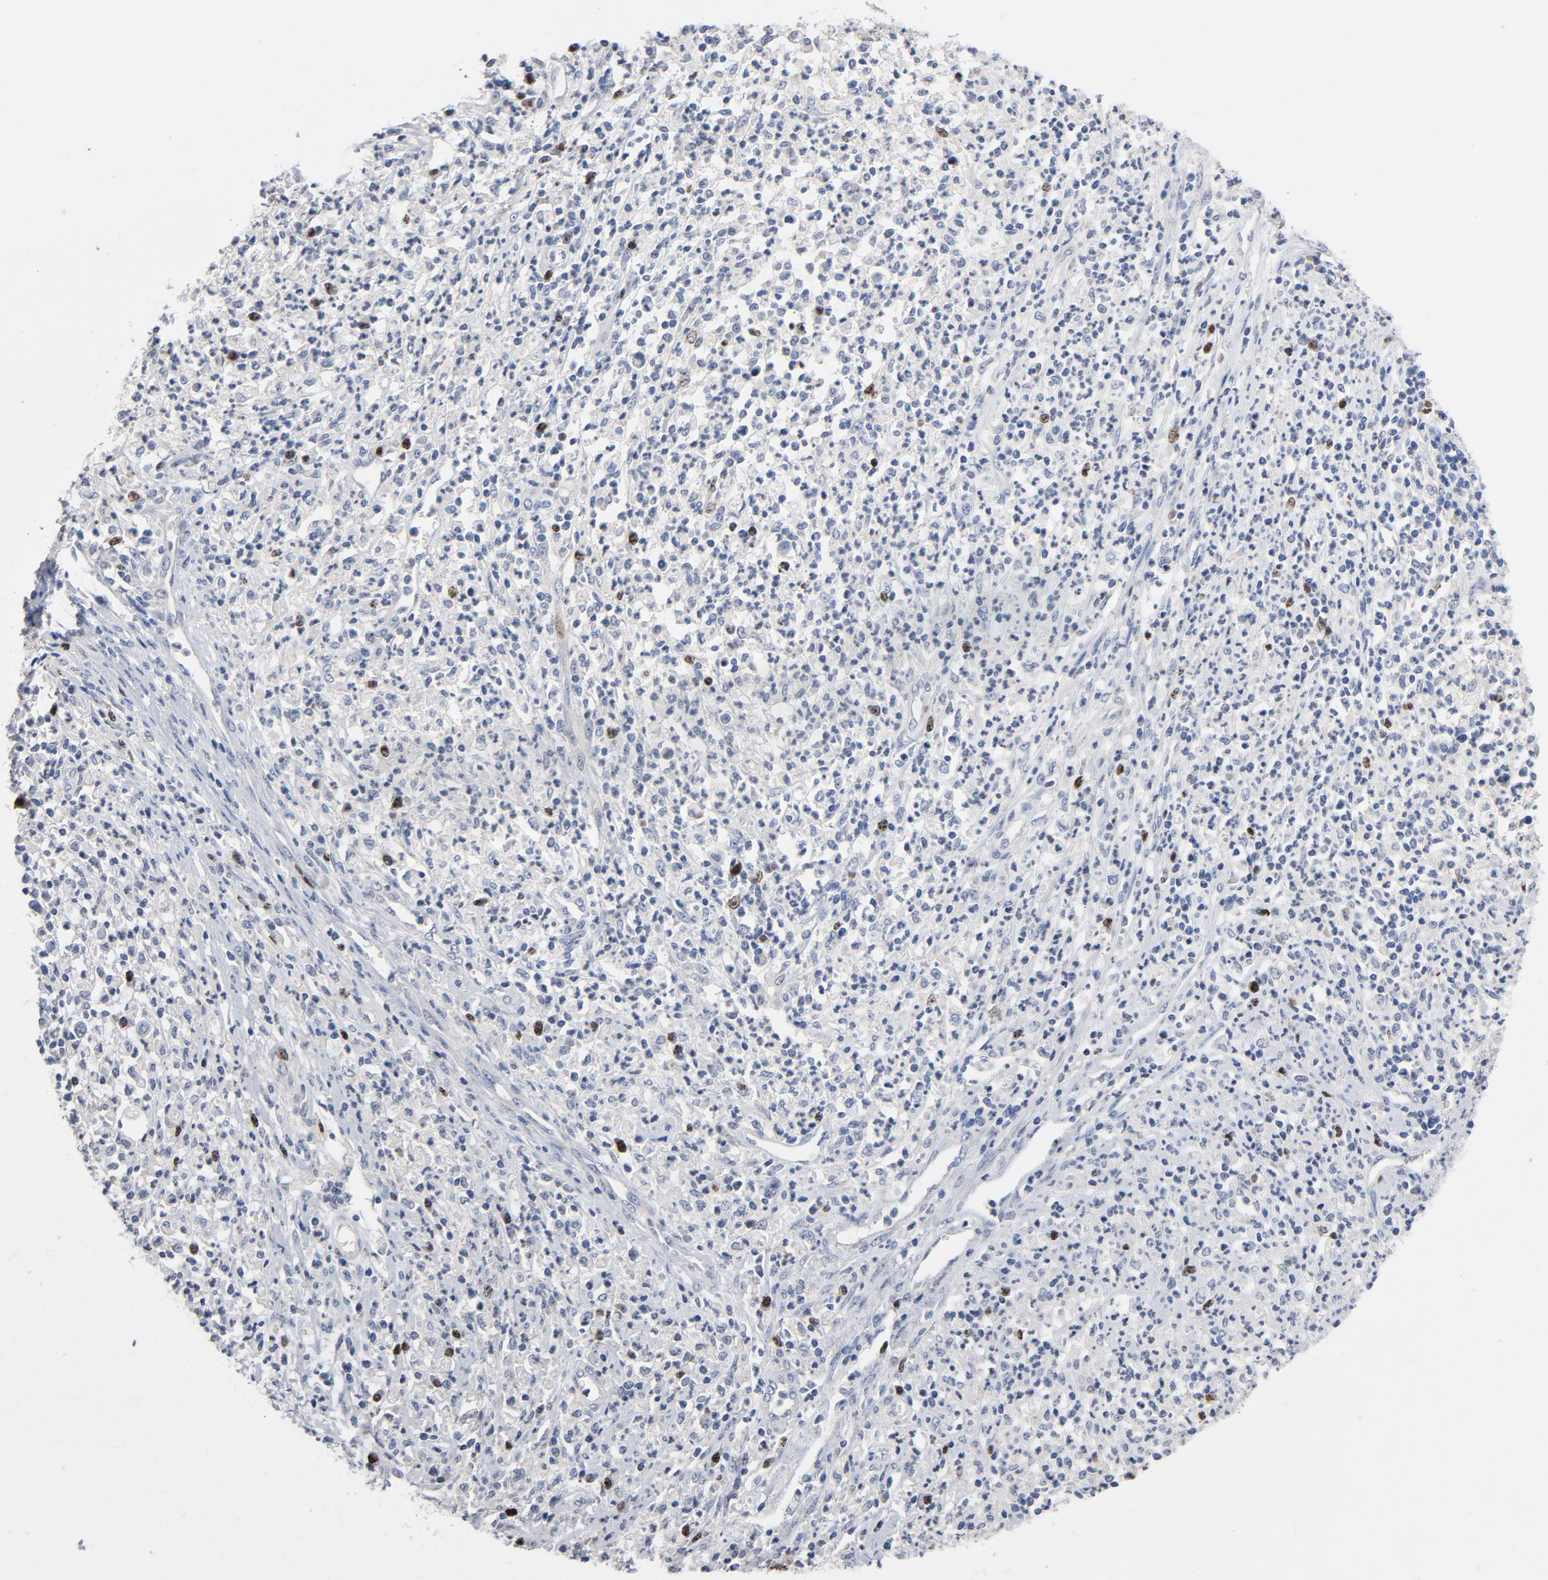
{"staining": {"intensity": "moderate", "quantity": "<25%", "location": "nuclear"}, "tissue": "cervical cancer", "cell_type": "Tumor cells", "image_type": "cancer", "snomed": [{"axis": "morphology", "description": "Adenocarcinoma, NOS"}, {"axis": "topography", "description": "Cervix"}], "caption": "Cervical adenocarcinoma tissue shows moderate nuclear expression in about <25% of tumor cells, visualized by immunohistochemistry. The protein is stained brown, and the nuclei are stained in blue (DAB (3,3'-diaminobenzidine) IHC with brightfield microscopy, high magnification).", "gene": "BIRC5", "patient": {"sex": "female", "age": 36}}